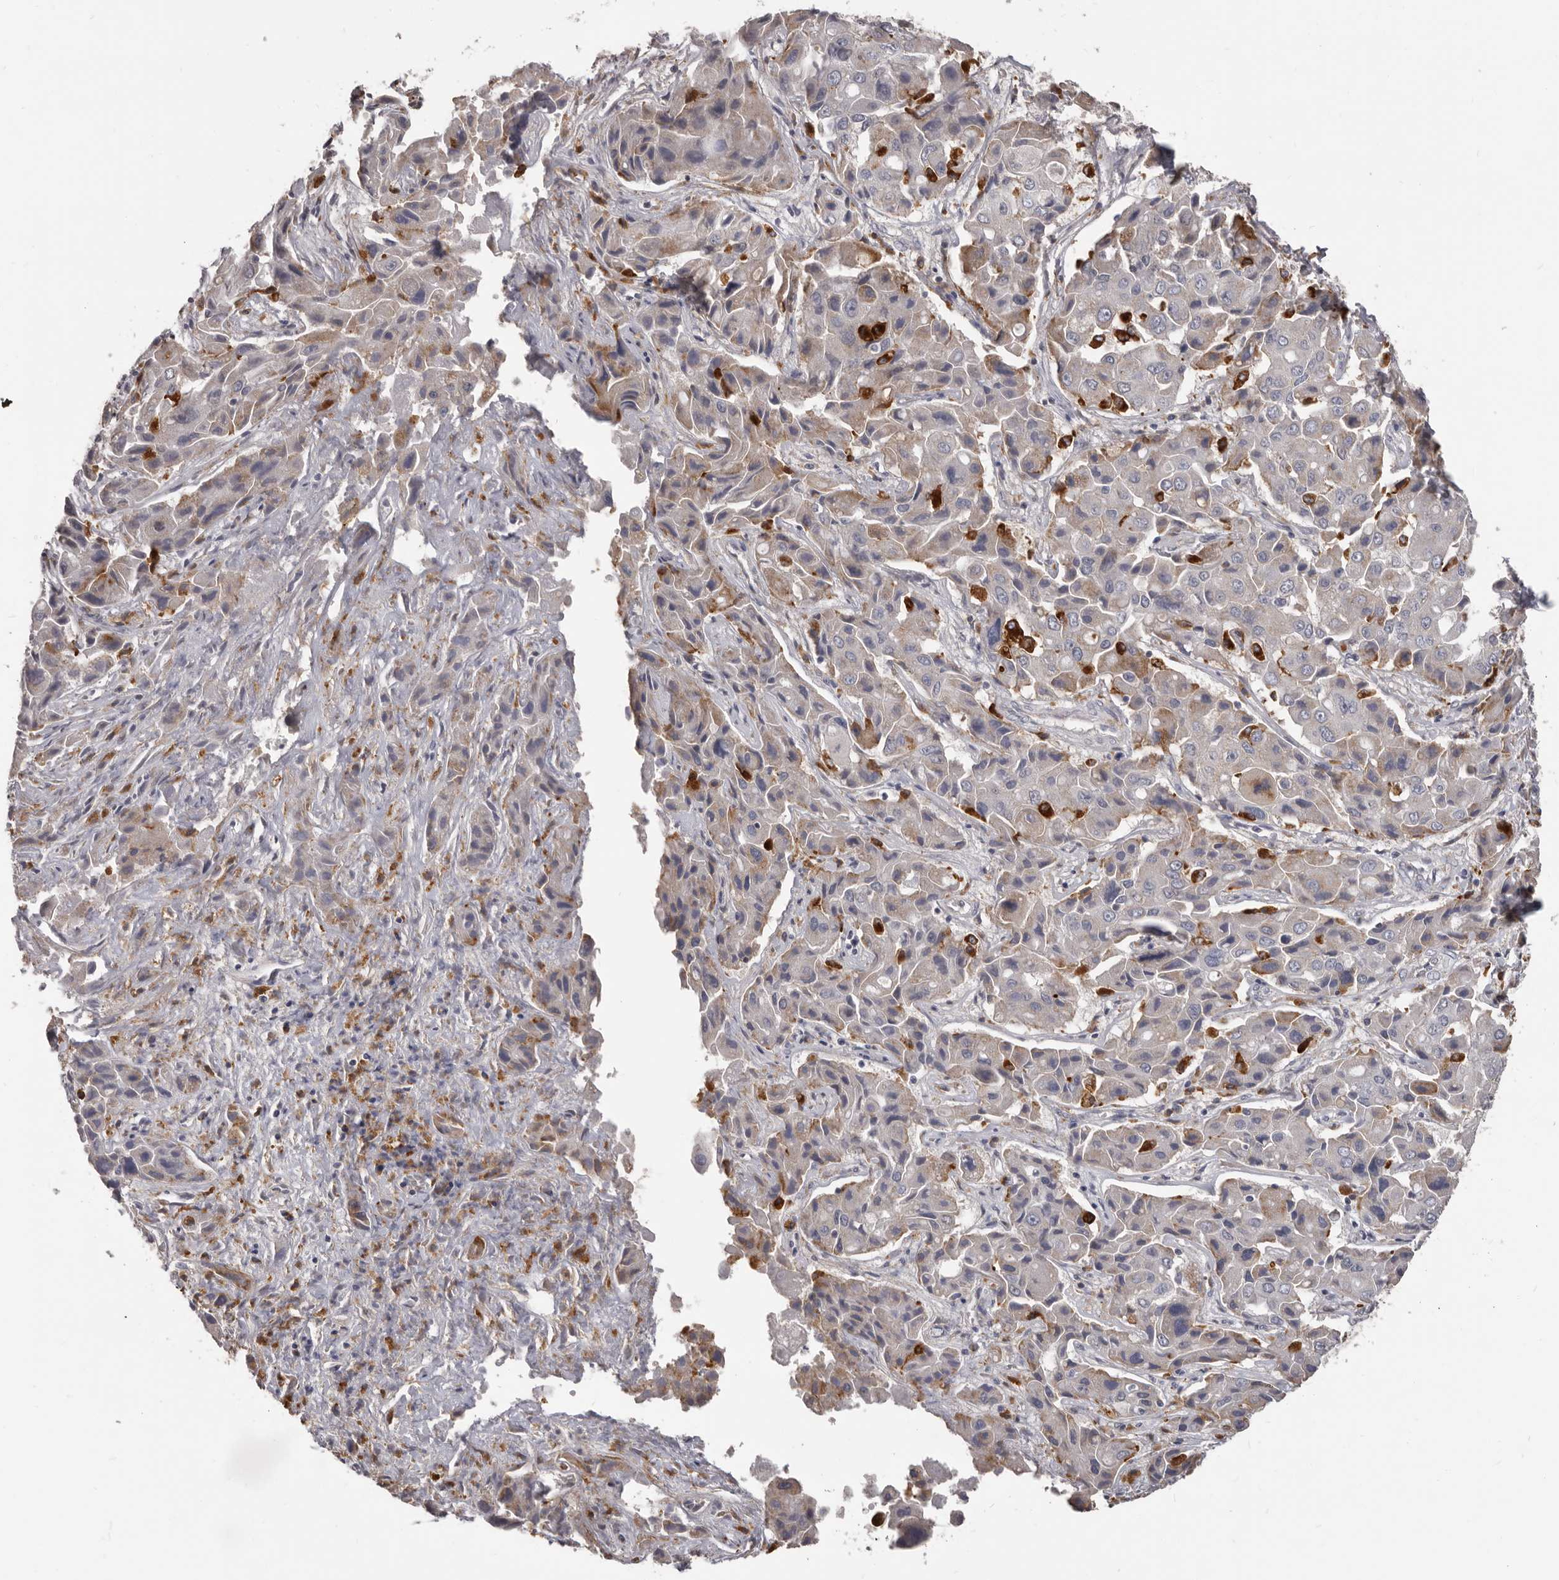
{"staining": {"intensity": "weak", "quantity": "<25%", "location": "cytoplasmic/membranous"}, "tissue": "liver cancer", "cell_type": "Tumor cells", "image_type": "cancer", "snomed": [{"axis": "morphology", "description": "Cholangiocarcinoma"}, {"axis": "topography", "description": "Liver"}], "caption": "Liver cholangiocarcinoma stained for a protein using IHC shows no expression tumor cells.", "gene": "PI4K2A", "patient": {"sex": "male", "age": 67}}